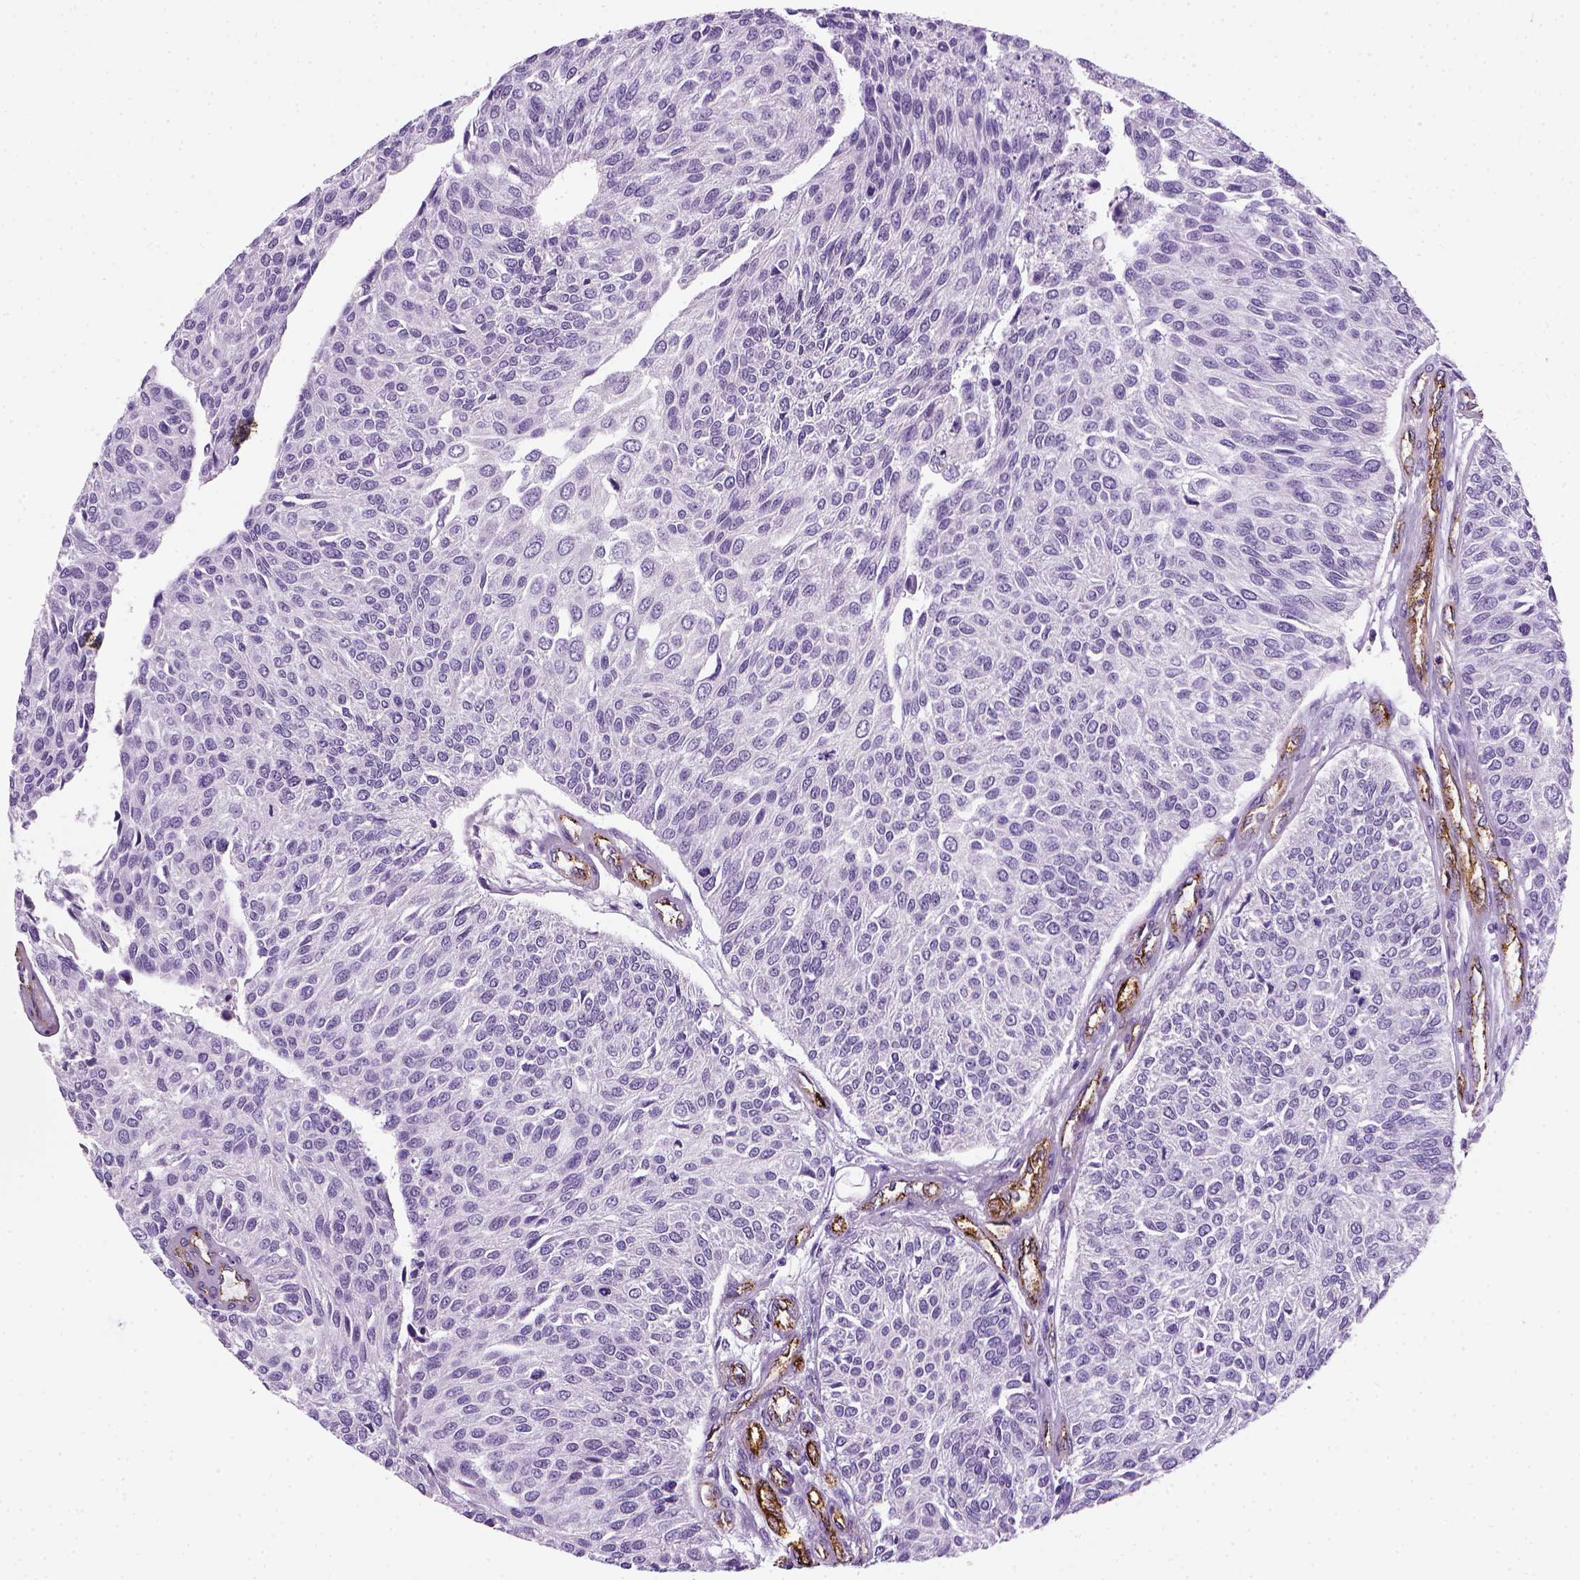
{"staining": {"intensity": "negative", "quantity": "none", "location": "none"}, "tissue": "urothelial cancer", "cell_type": "Tumor cells", "image_type": "cancer", "snomed": [{"axis": "morphology", "description": "Urothelial carcinoma, NOS"}, {"axis": "topography", "description": "Urinary bladder"}], "caption": "Urothelial cancer was stained to show a protein in brown. There is no significant staining in tumor cells.", "gene": "VWF", "patient": {"sex": "male", "age": 55}}